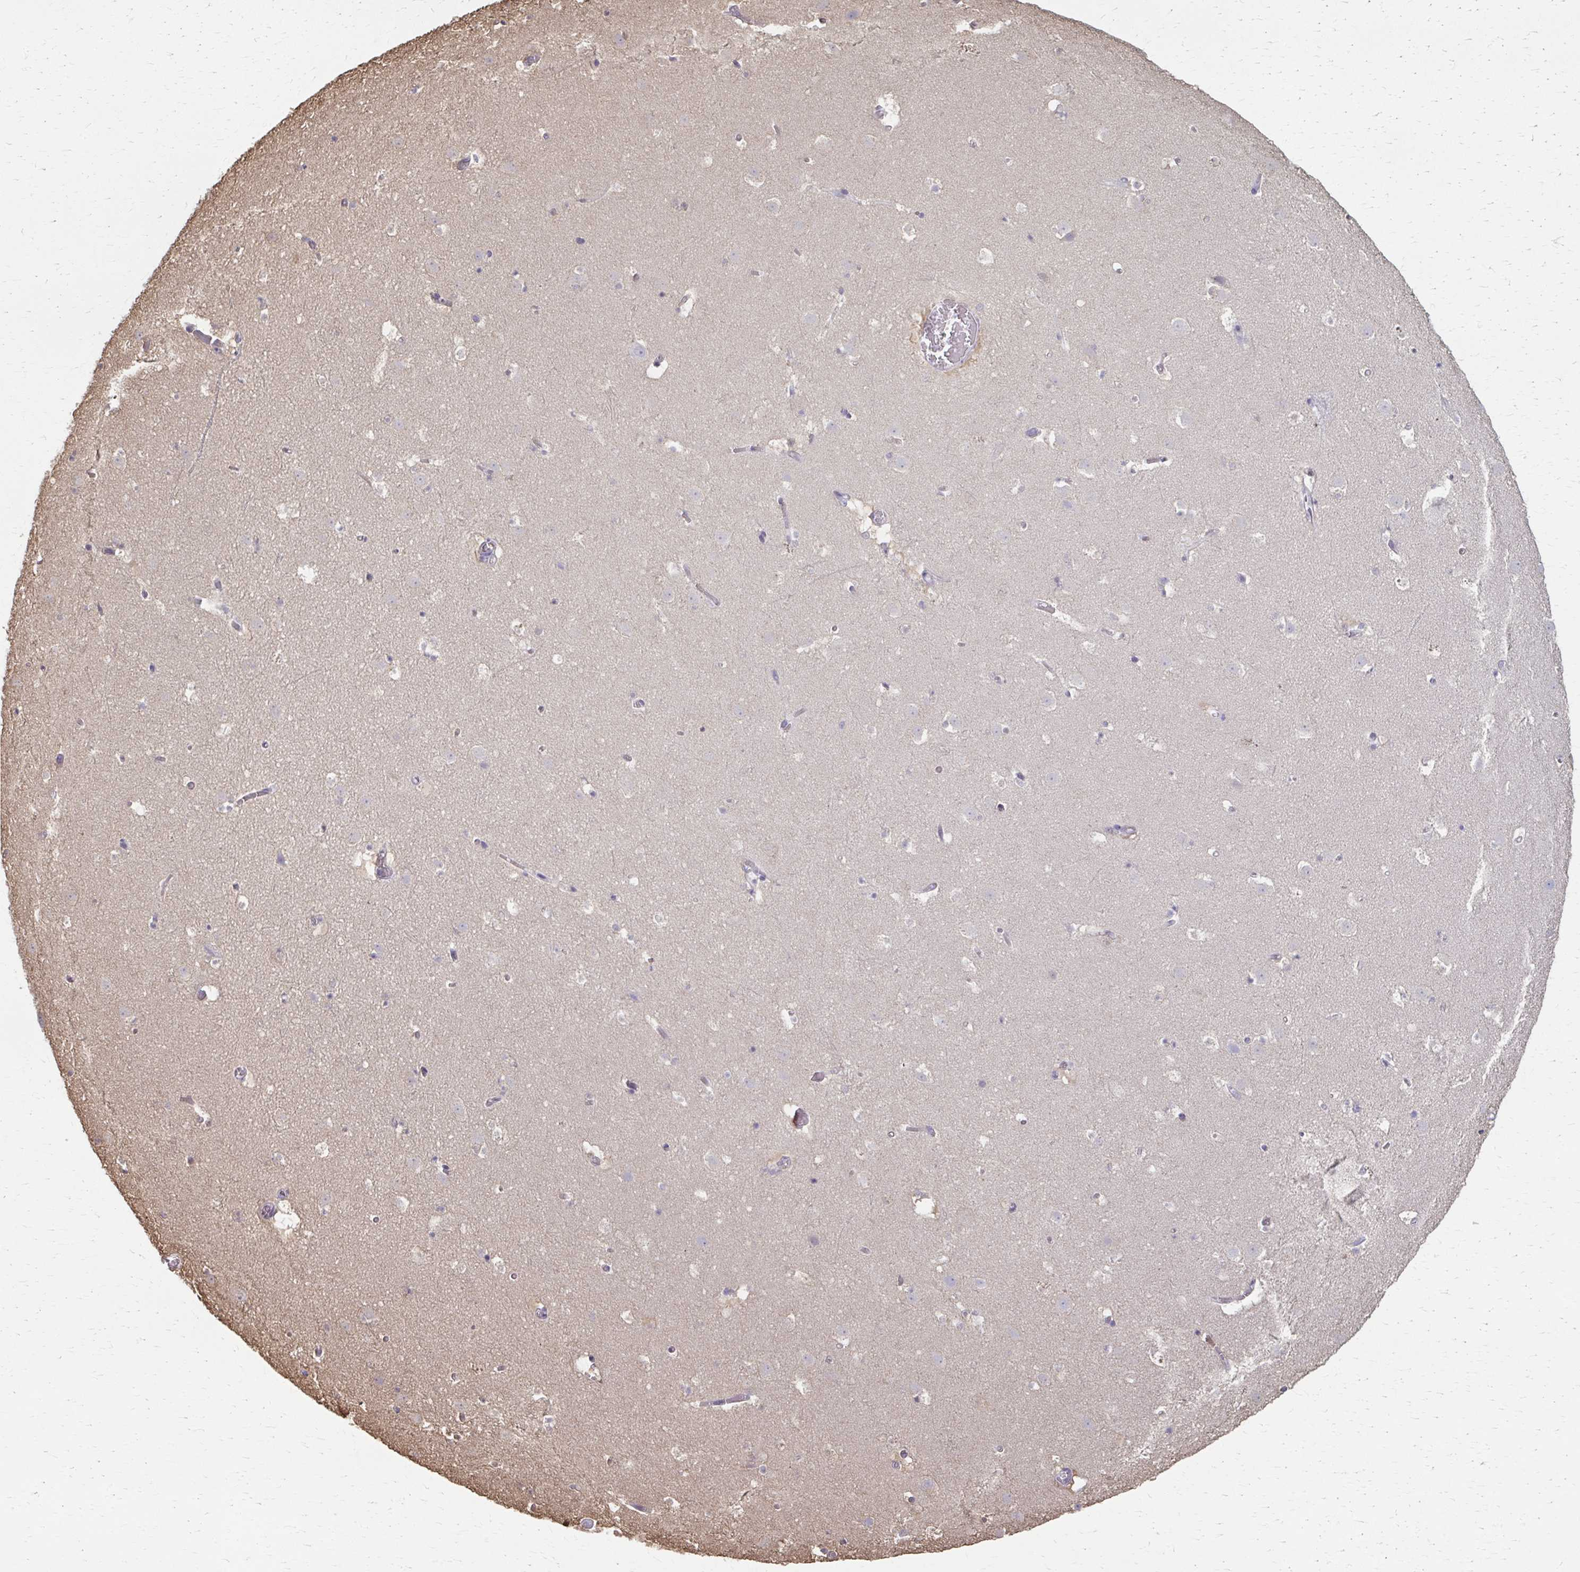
{"staining": {"intensity": "negative", "quantity": "none", "location": "none"}, "tissue": "caudate", "cell_type": "Glial cells", "image_type": "normal", "snomed": [{"axis": "morphology", "description": "Normal tissue, NOS"}, {"axis": "topography", "description": "Lateral ventricle wall"}], "caption": "A micrograph of human caudate is negative for staining in glial cells. (DAB (3,3'-diaminobenzidine) immunohistochemistry with hematoxylin counter stain).", "gene": "ING4", "patient": {"sex": "male", "age": 37}}